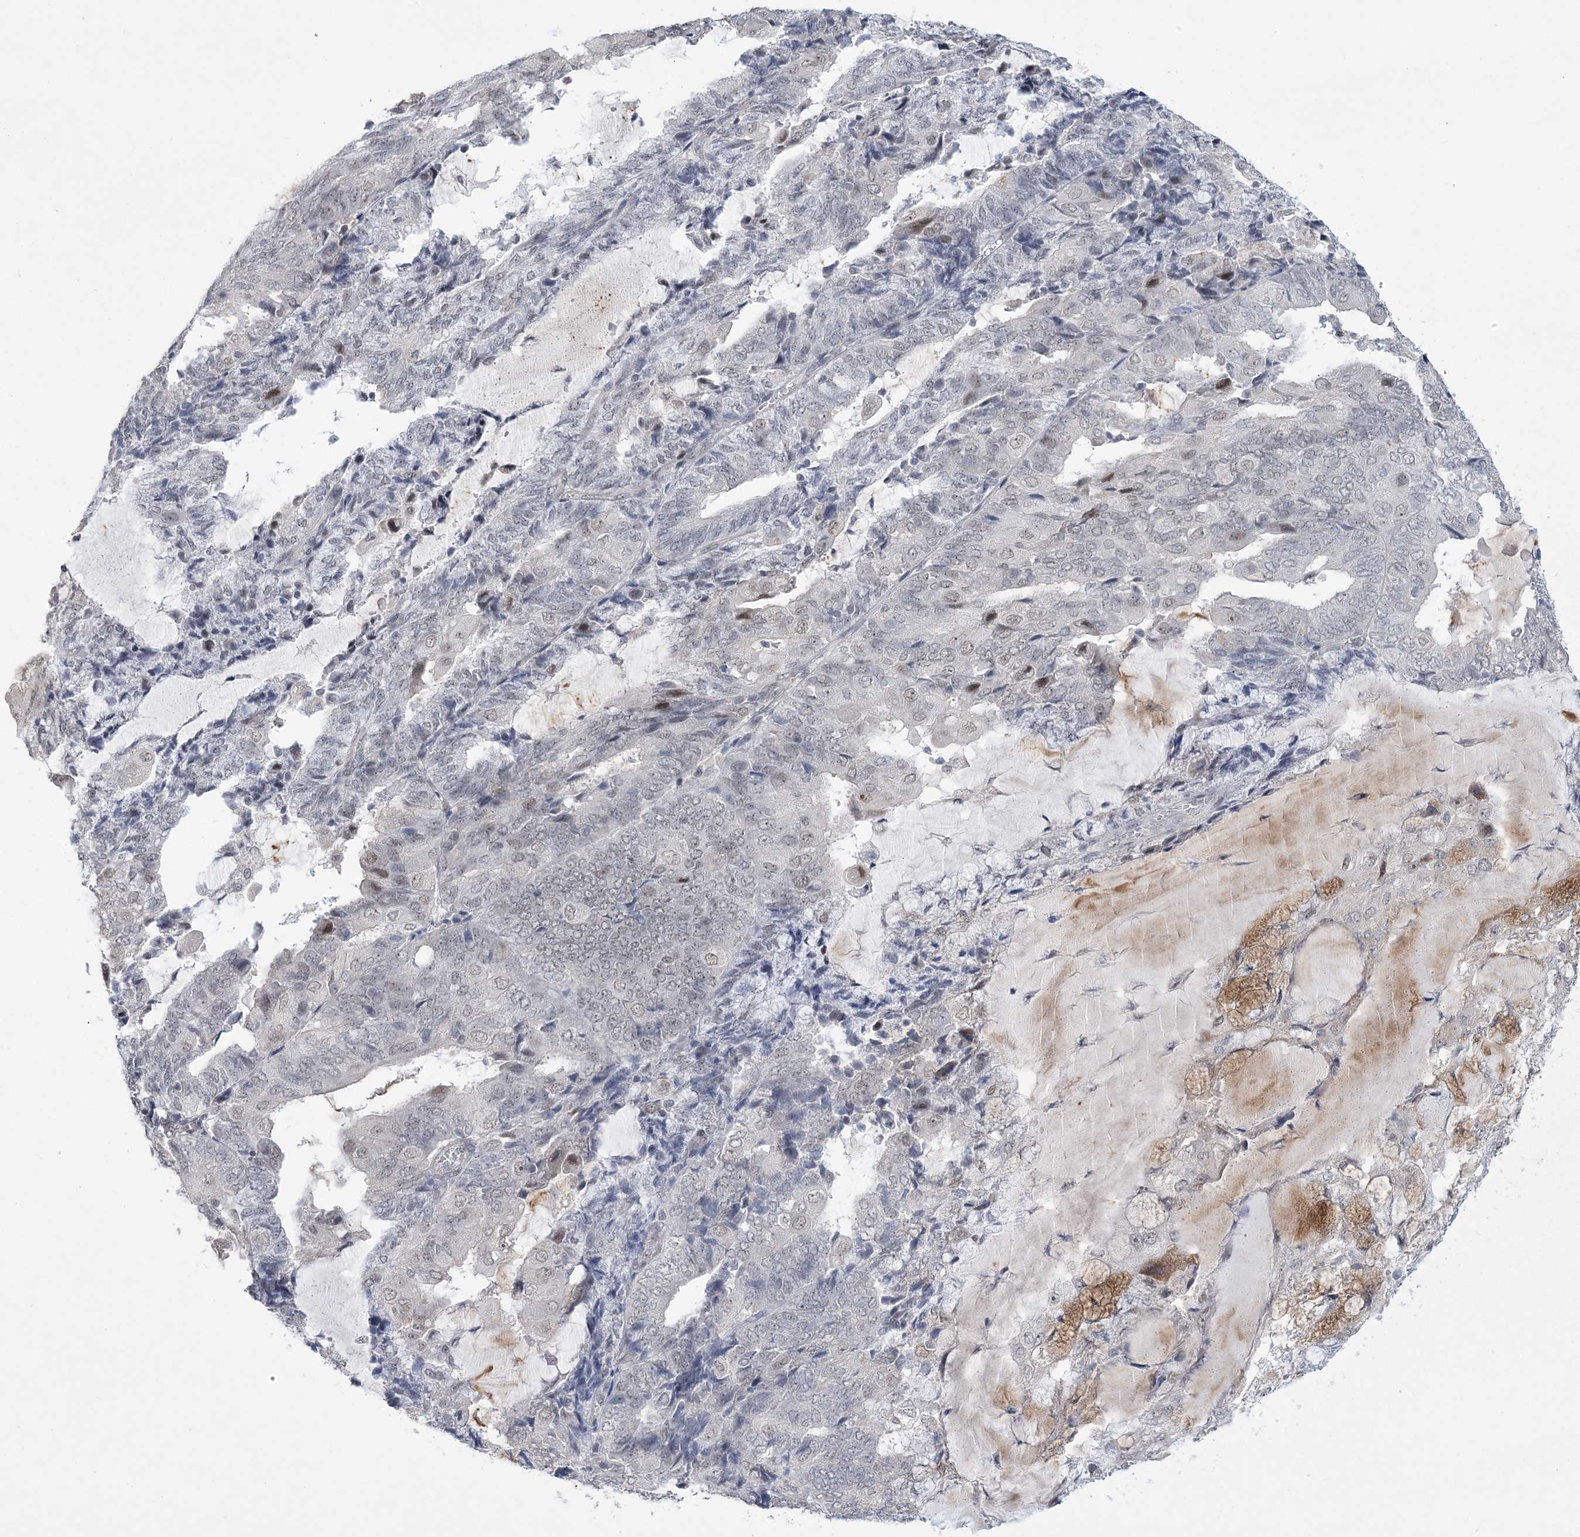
{"staining": {"intensity": "negative", "quantity": "none", "location": "none"}, "tissue": "endometrial cancer", "cell_type": "Tumor cells", "image_type": "cancer", "snomed": [{"axis": "morphology", "description": "Adenocarcinoma, NOS"}, {"axis": "topography", "description": "Endometrium"}], "caption": "High magnification brightfield microscopy of endometrial adenocarcinoma stained with DAB (brown) and counterstained with hematoxylin (blue): tumor cells show no significant expression. The staining was performed using DAB to visualize the protein expression in brown, while the nuclei were stained in blue with hematoxylin (Magnification: 20x).", "gene": "HOMEZ", "patient": {"sex": "female", "age": 81}}